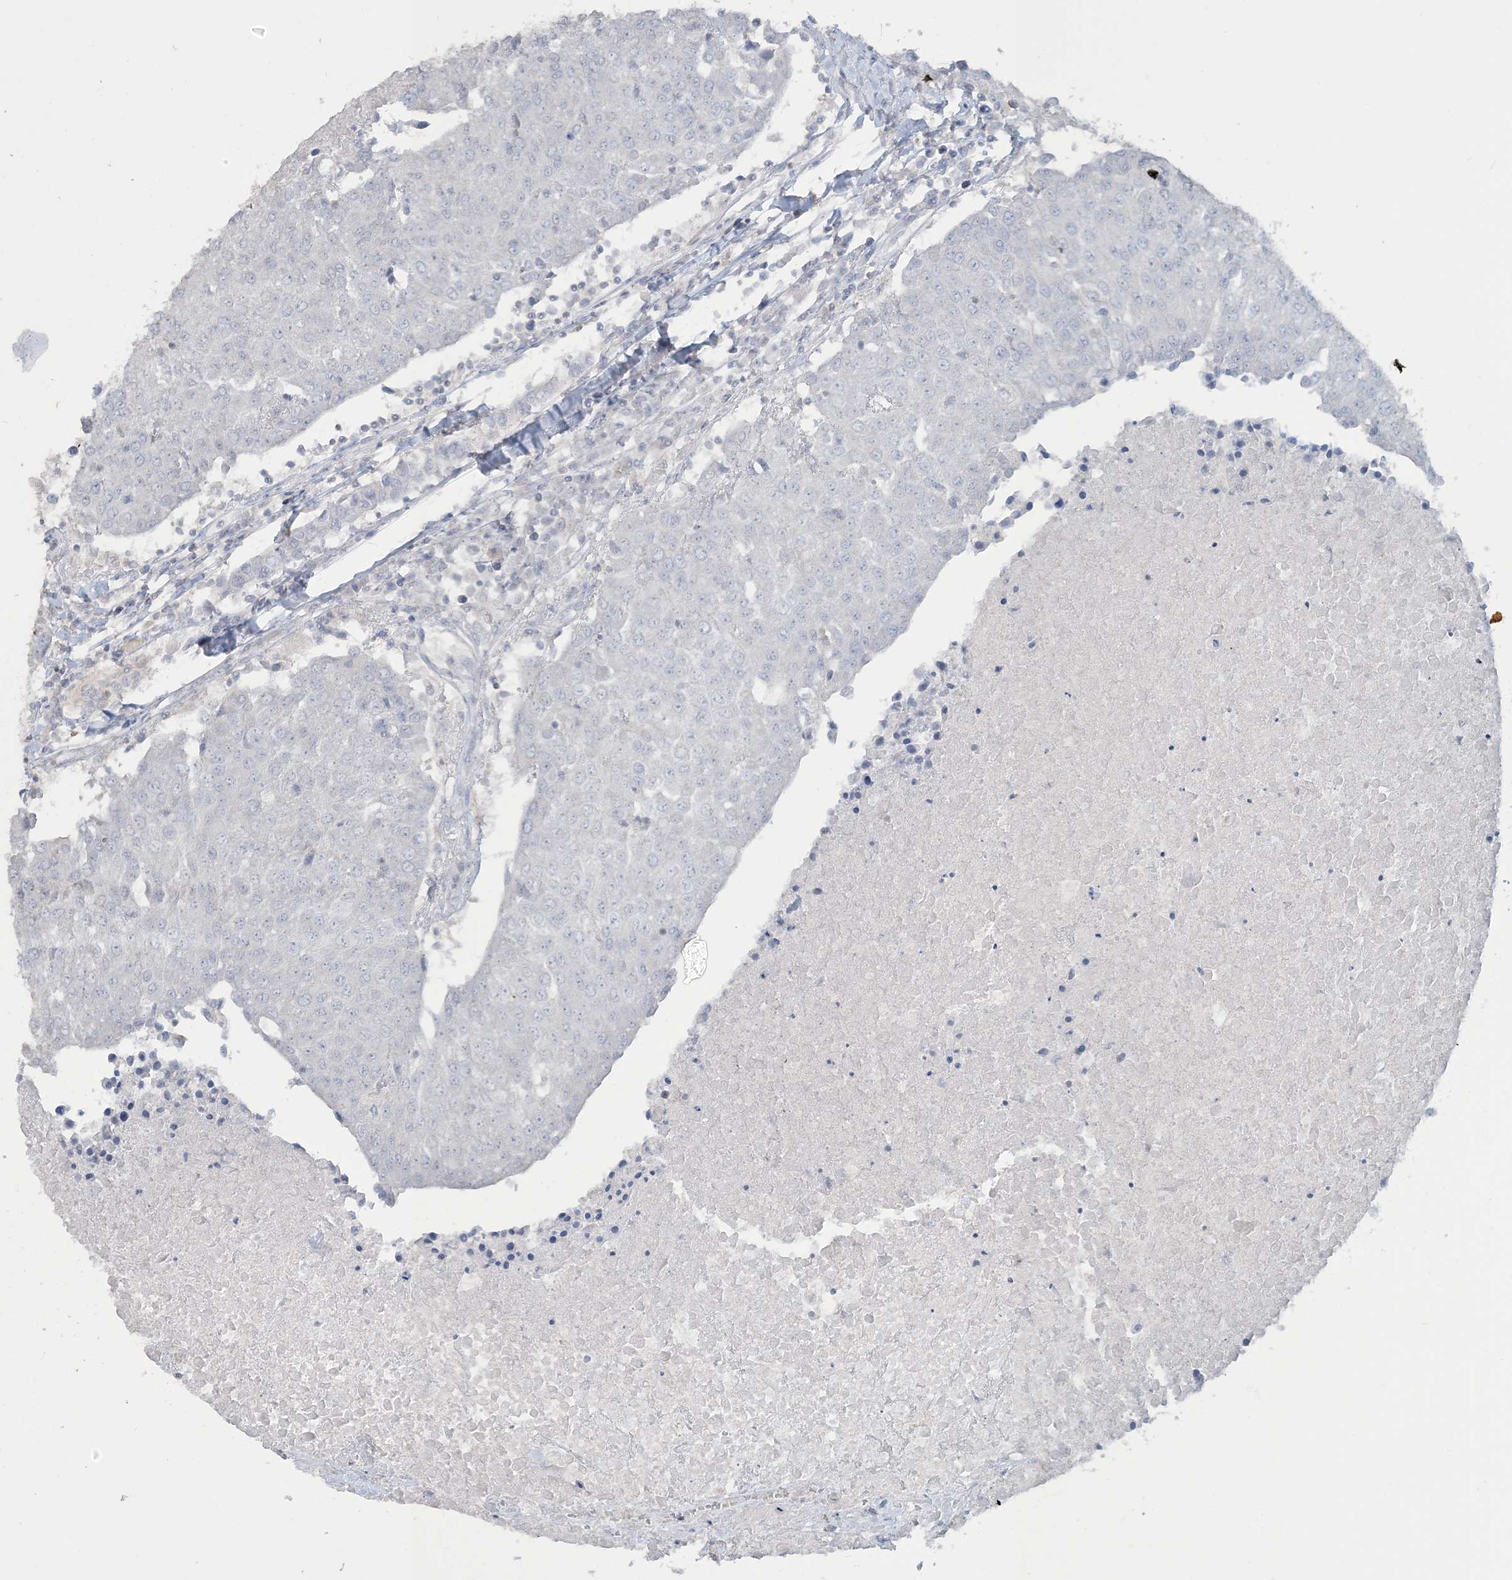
{"staining": {"intensity": "negative", "quantity": "none", "location": "none"}, "tissue": "urothelial cancer", "cell_type": "Tumor cells", "image_type": "cancer", "snomed": [{"axis": "morphology", "description": "Urothelial carcinoma, High grade"}, {"axis": "topography", "description": "Urinary bladder"}], "caption": "Human high-grade urothelial carcinoma stained for a protein using immunohistochemistry exhibits no staining in tumor cells.", "gene": "NPHS2", "patient": {"sex": "female", "age": 85}}